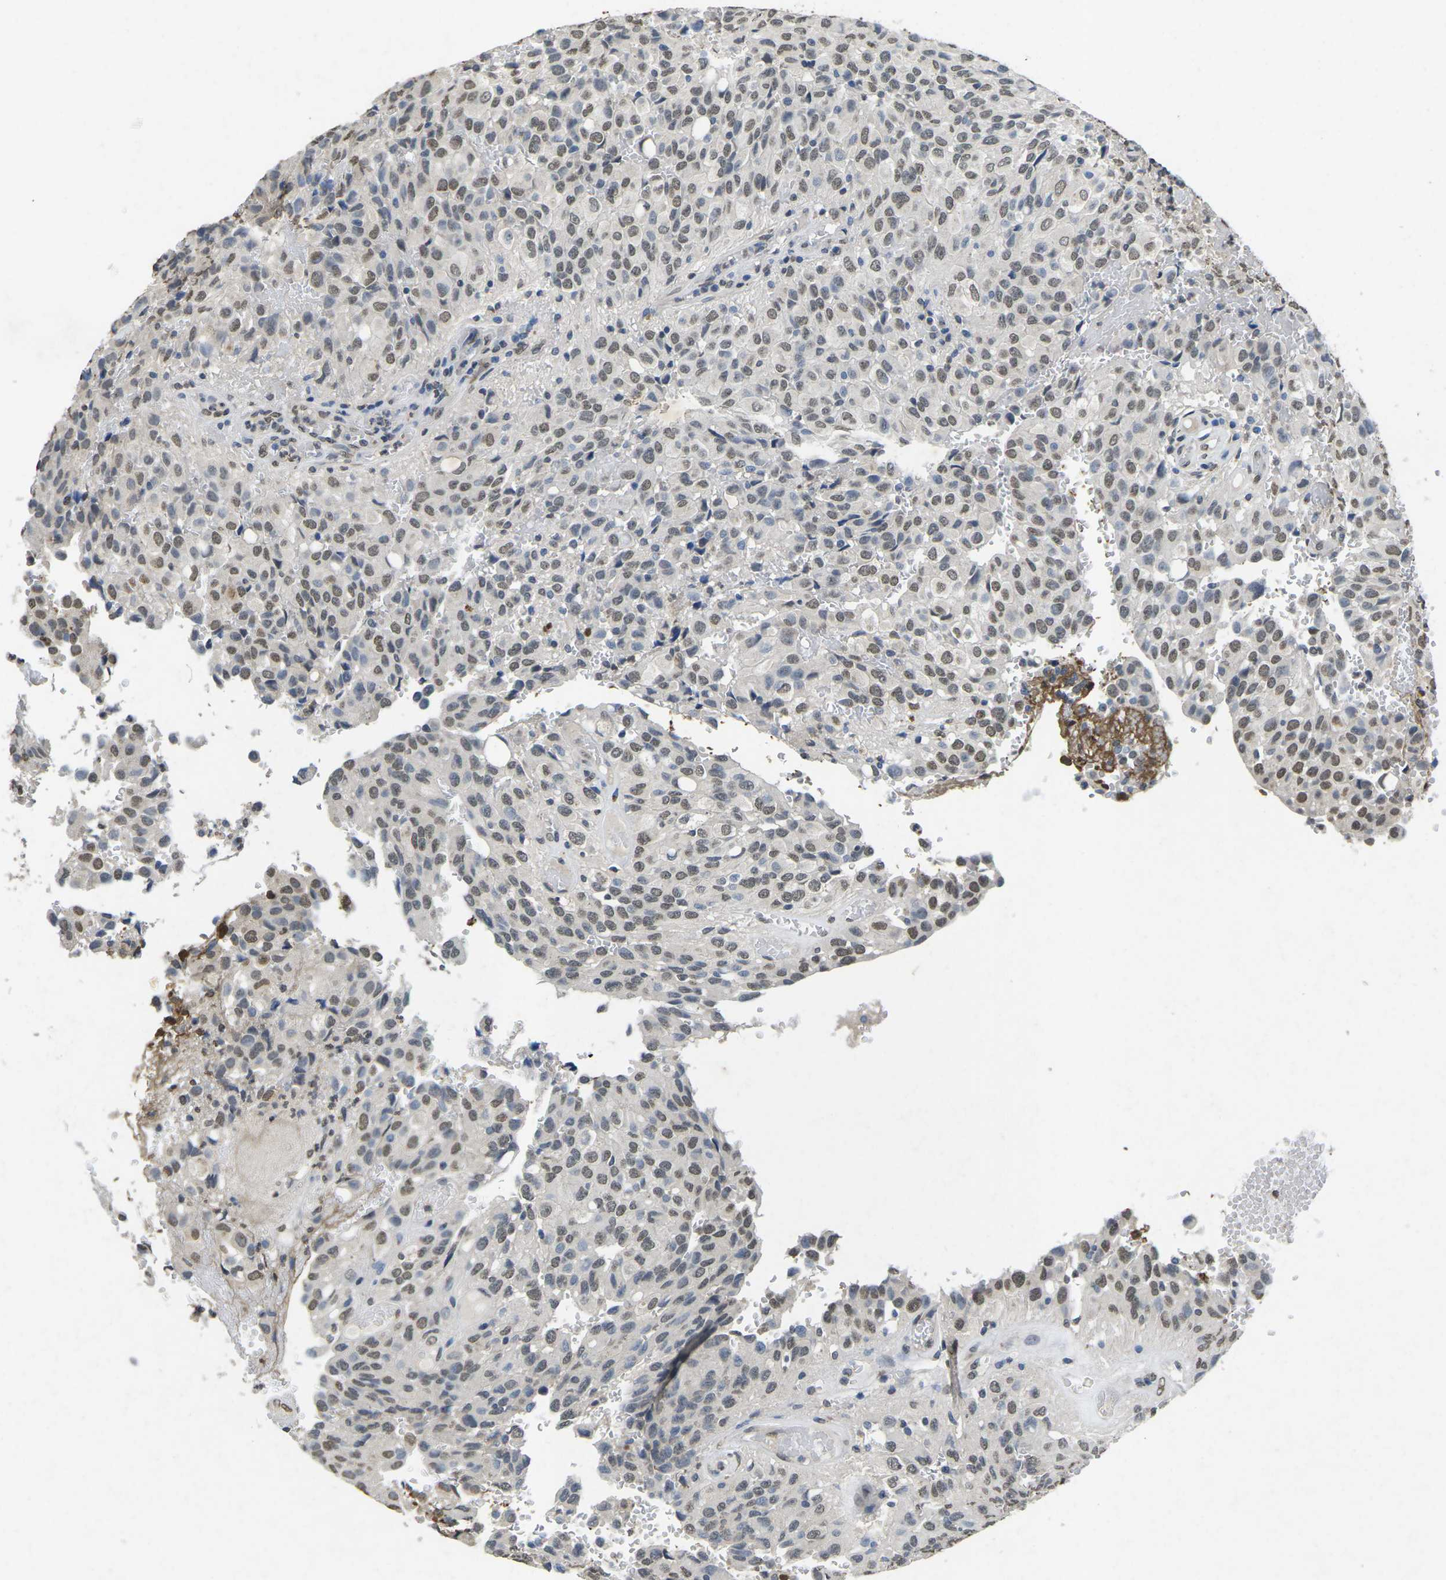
{"staining": {"intensity": "weak", "quantity": "25%-75%", "location": "nuclear"}, "tissue": "glioma", "cell_type": "Tumor cells", "image_type": "cancer", "snomed": [{"axis": "morphology", "description": "Glioma, malignant, High grade"}, {"axis": "topography", "description": "Brain"}], "caption": "Immunohistochemical staining of human glioma exhibits low levels of weak nuclear positivity in approximately 25%-75% of tumor cells.", "gene": "SCNN1B", "patient": {"sex": "male", "age": 32}}